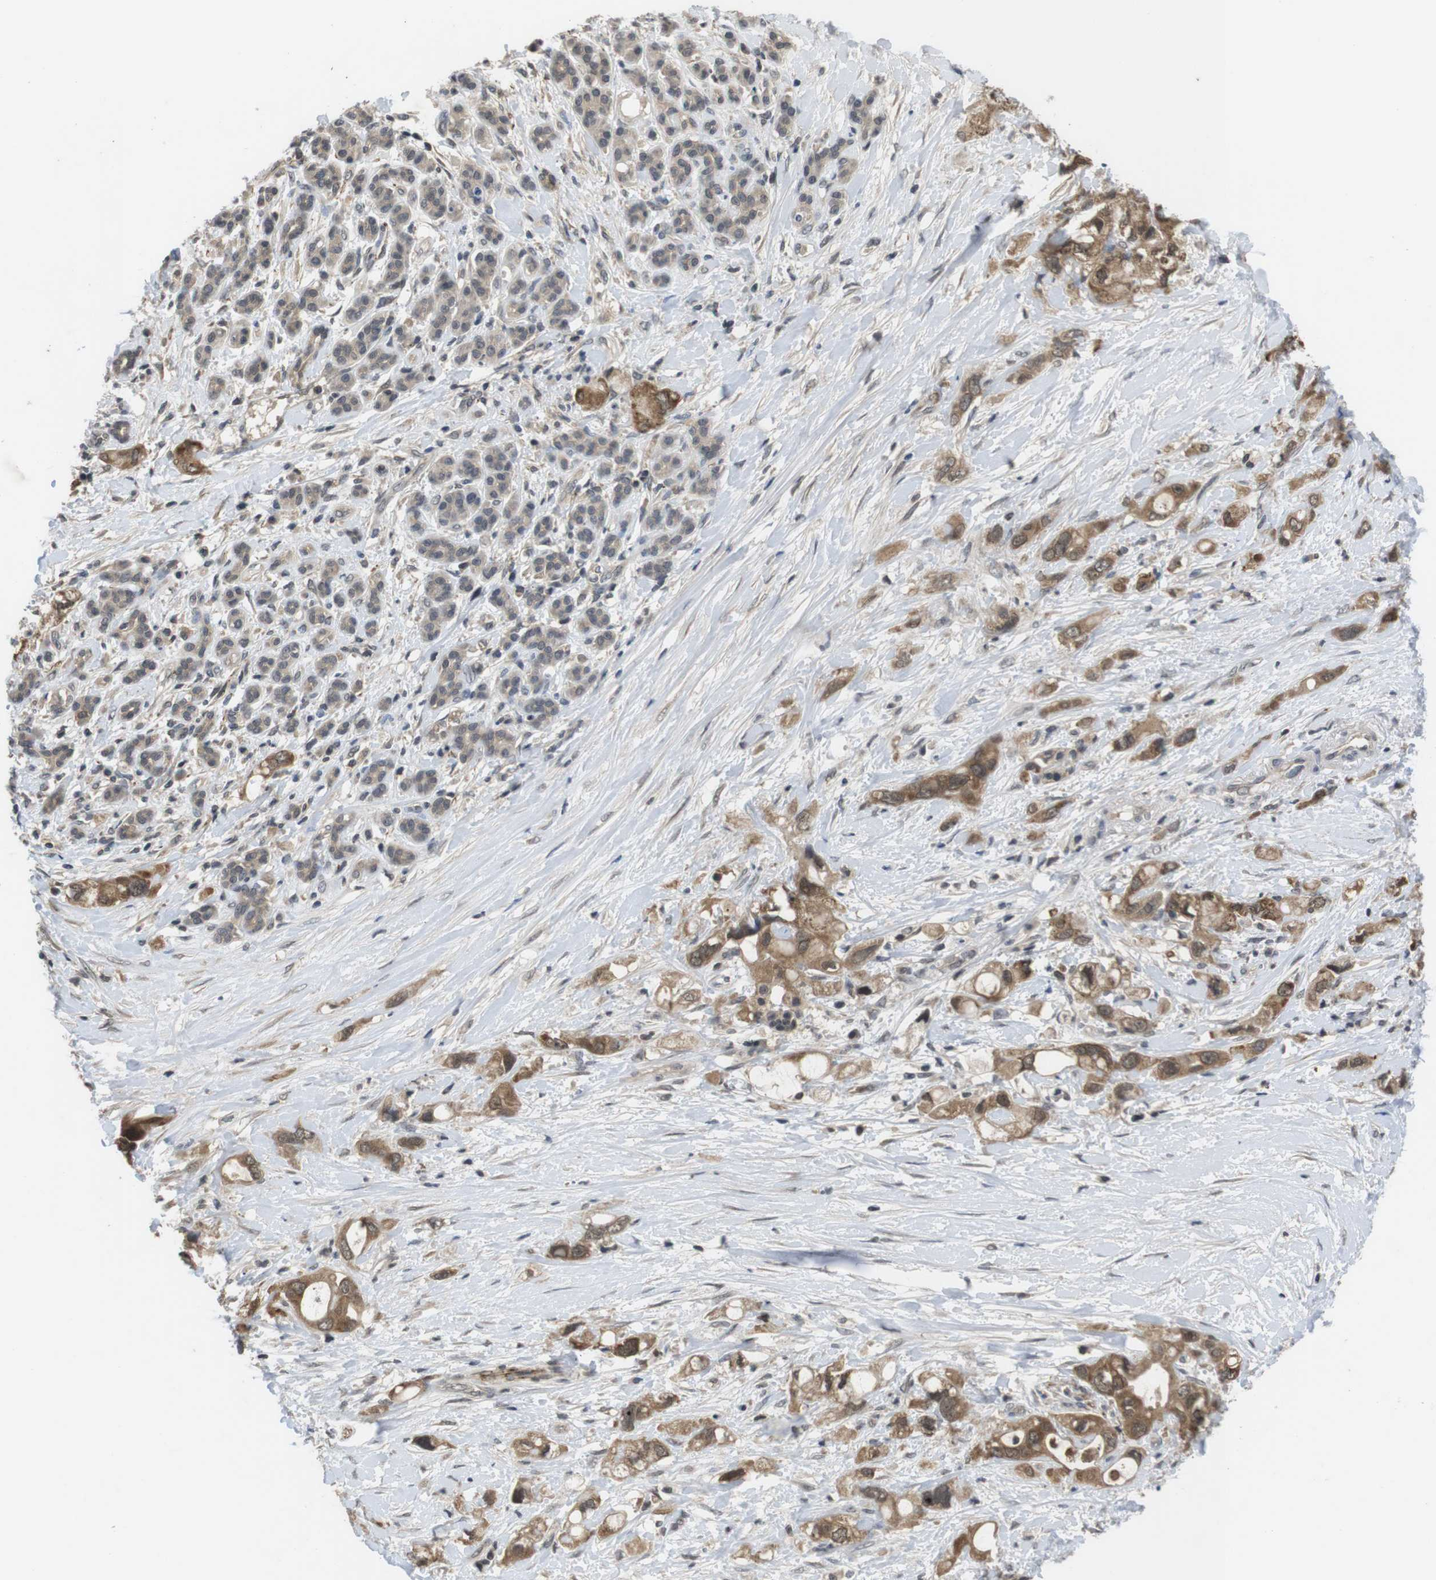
{"staining": {"intensity": "moderate", "quantity": ">75%", "location": "cytoplasmic/membranous,nuclear"}, "tissue": "pancreatic cancer", "cell_type": "Tumor cells", "image_type": "cancer", "snomed": [{"axis": "morphology", "description": "Adenocarcinoma, NOS"}, {"axis": "topography", "description": "Pancreas"}], "caption": "This is a micrograph of immunohistochemistry (IHC) staining of pancreatic cancer, which shows moderate staining in the cytoplasmic/membranous and nuclear of tumor cells.", "gene": "FADD", "patient": {"sex": "female", "age": 56}}